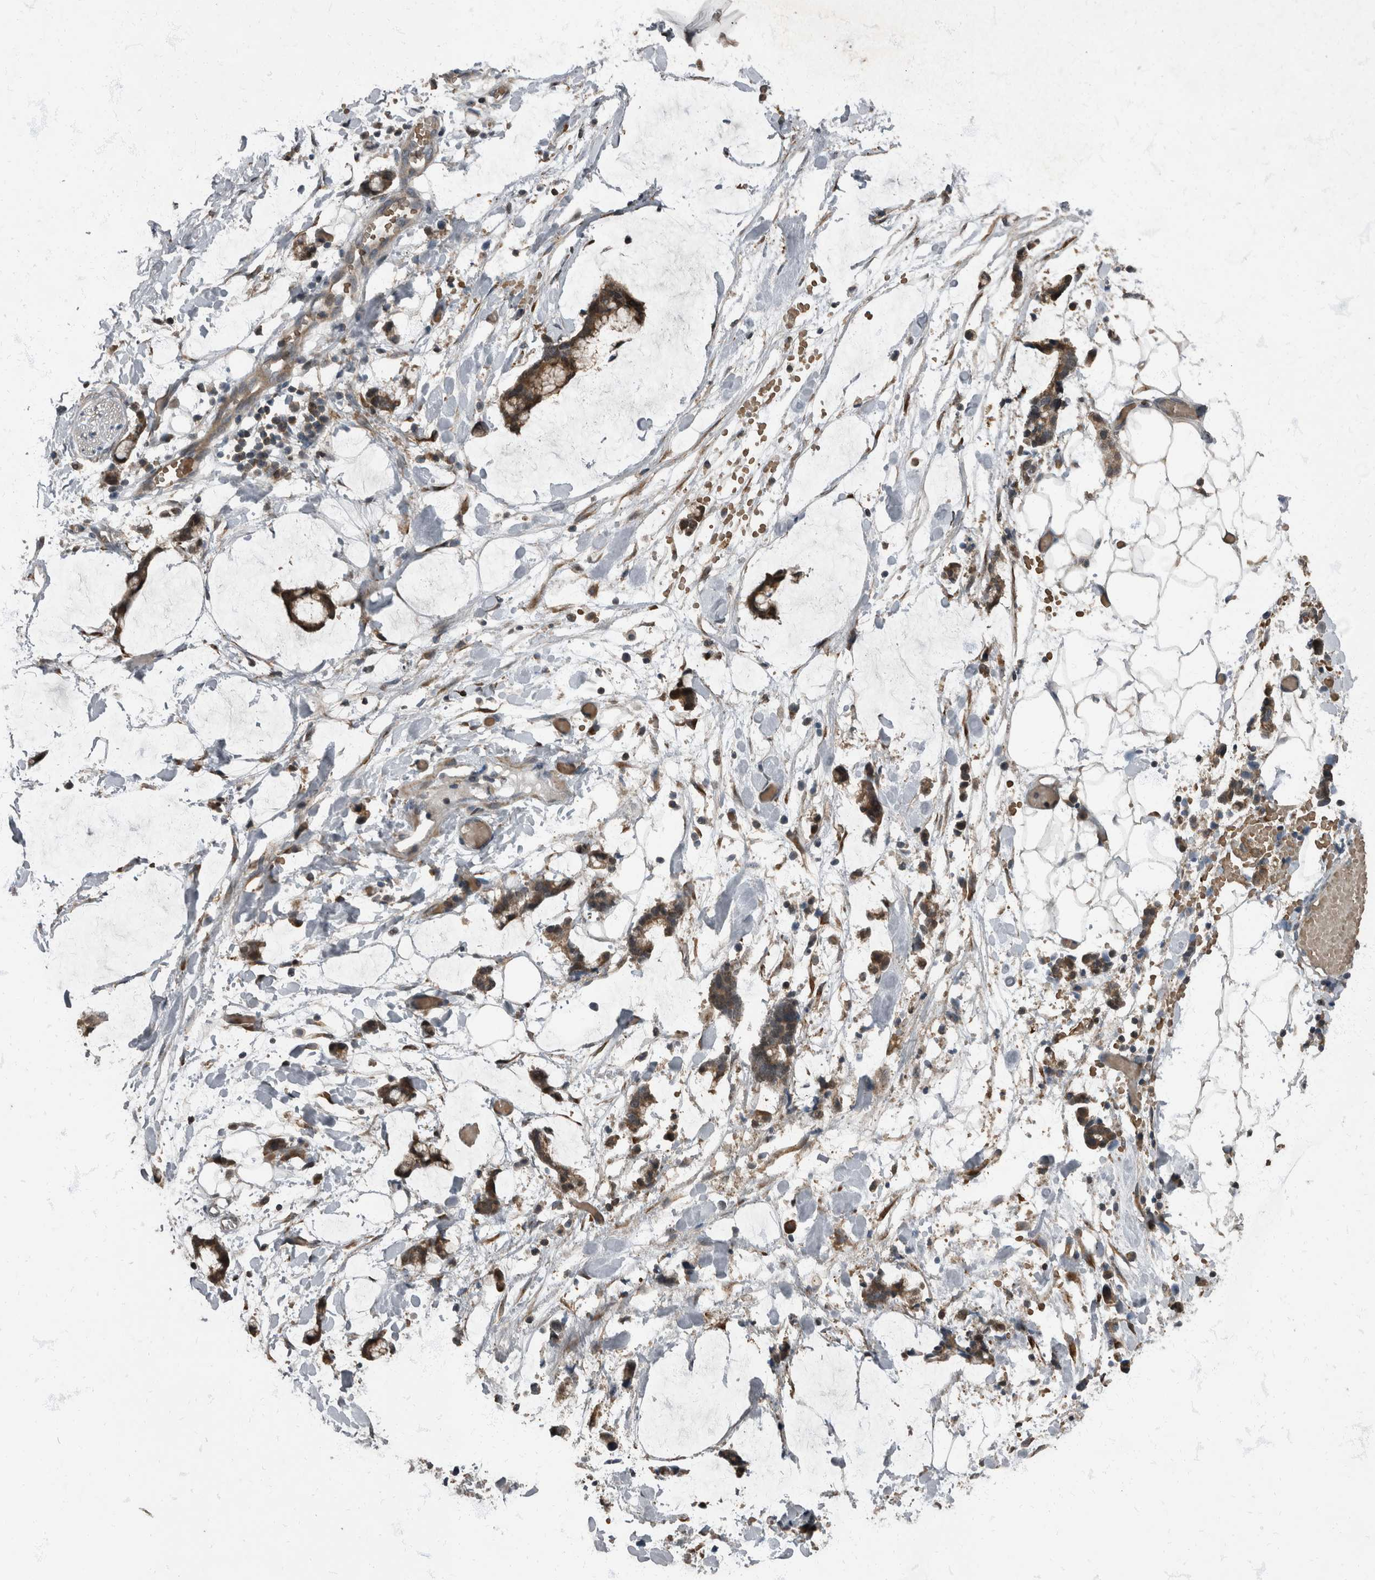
{"staining": {"intensity": "moderate", "quantity": "<25%", "location": "cytoplasmic/membranous"}, "tissue": "adipose tissue", "cell_type": "Adipocytes", "image_type": "normal", "snomed": [{"axis": "morphology", "description": "Normal tissue, NOS"}, {"axis": "morphology", "description": "Adenocarcinoma, NOS"}, {"axis": "topography", "description": "Smooth muscle"}, {"axis": "topography", "description": "Colon"}], "caption": "Immunohistochemistry of unremarkable adipose tissue demonstrates low levels of moderate cytoplasmic/membranous staining in approximately <25% of adipocytes.", "gene": "RABGGTB", "patient": {"sex": "male", "age": 14}}